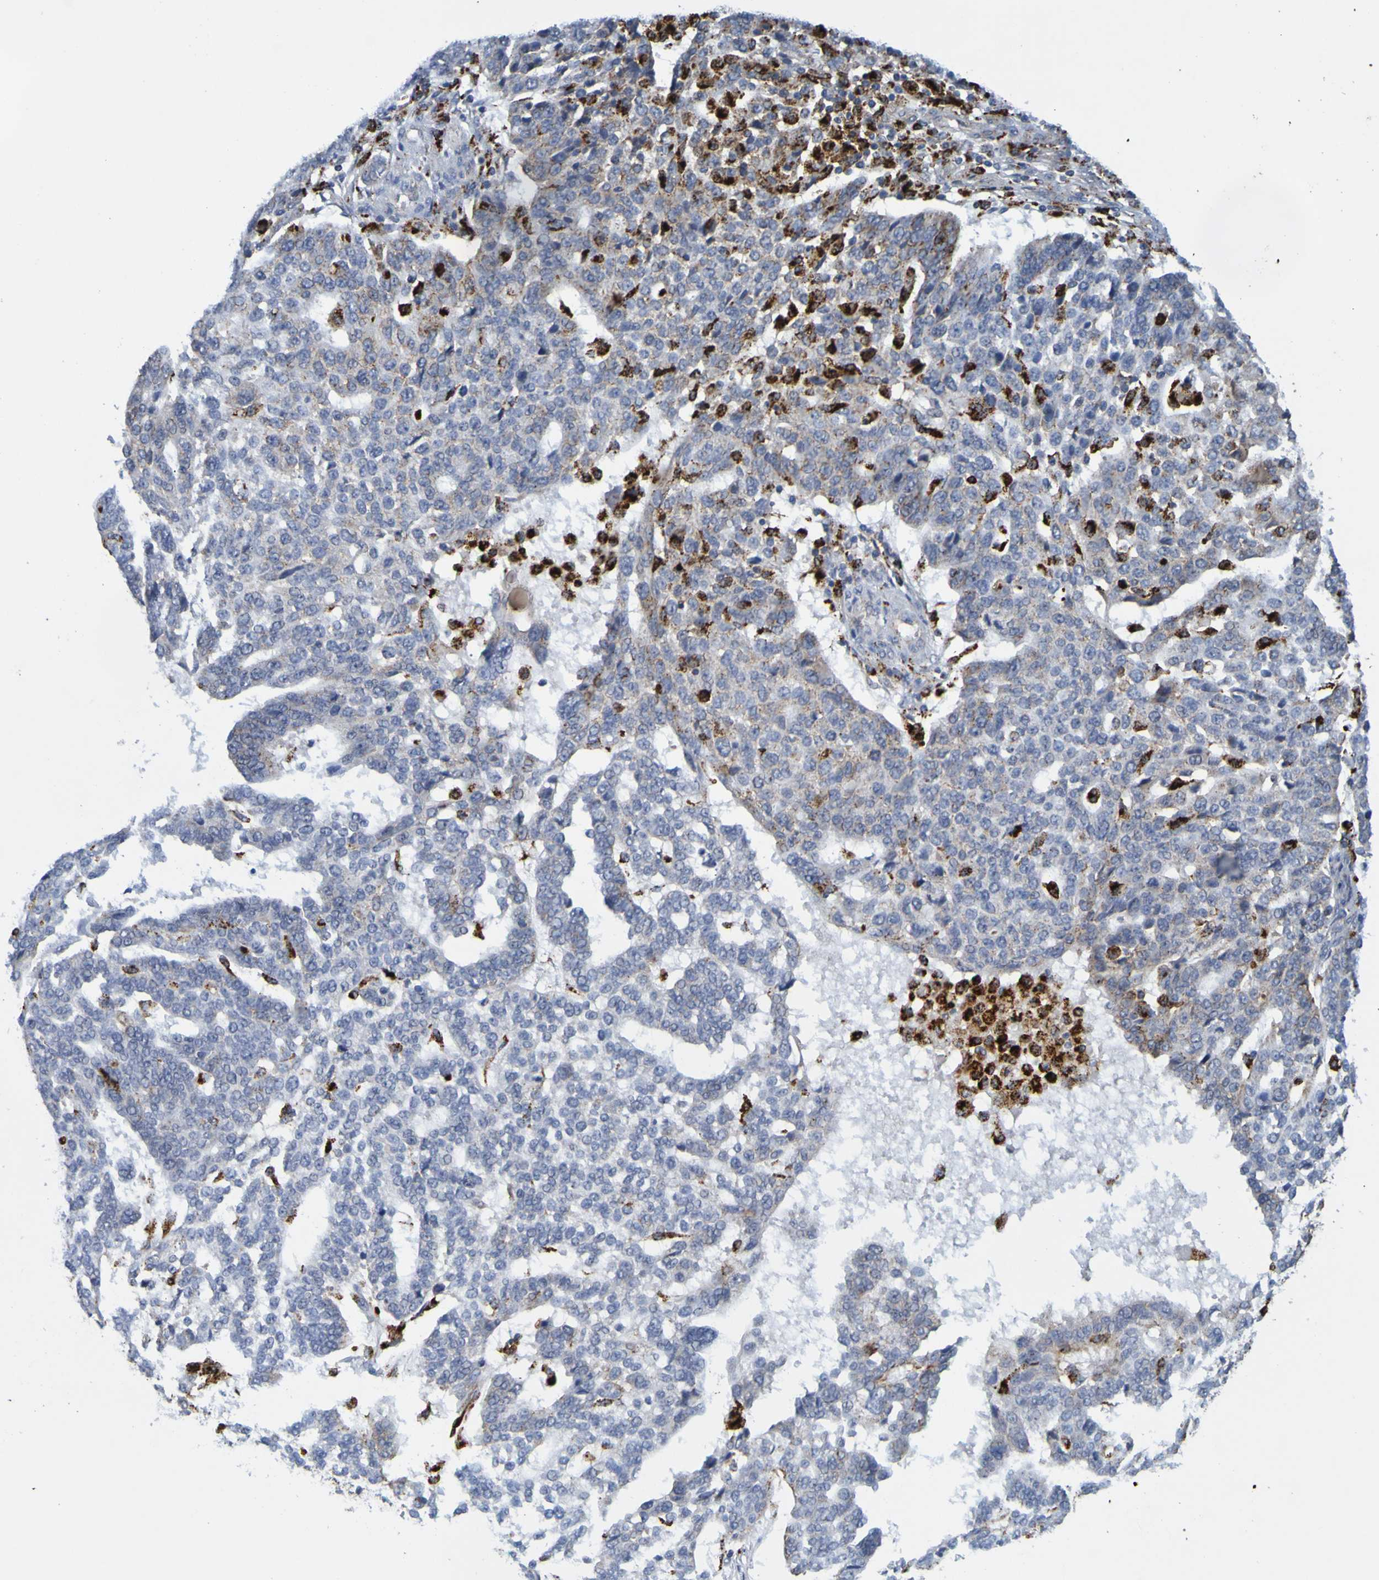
{"staining": {"intensity": "negative", "quantity": "none", "location": "none"}, "tissue": "ovarian cancer", "cell_type": "Tumor cells", "image_type": "cancer", "snomed": [{"axis": "morphology", "description": "Cystadenocarcinoma, serous, NOS"}, {"axis": "topography", "description": "Ovary"}], "caption": "Human ovarian cancer (serous cystadenocarcinoma) stained for a protein using immunohistochemistry (IHC) shows no expression in tumor cells.", "gene": "TPH1", "patient": {"sex": "female", "age": 59}}